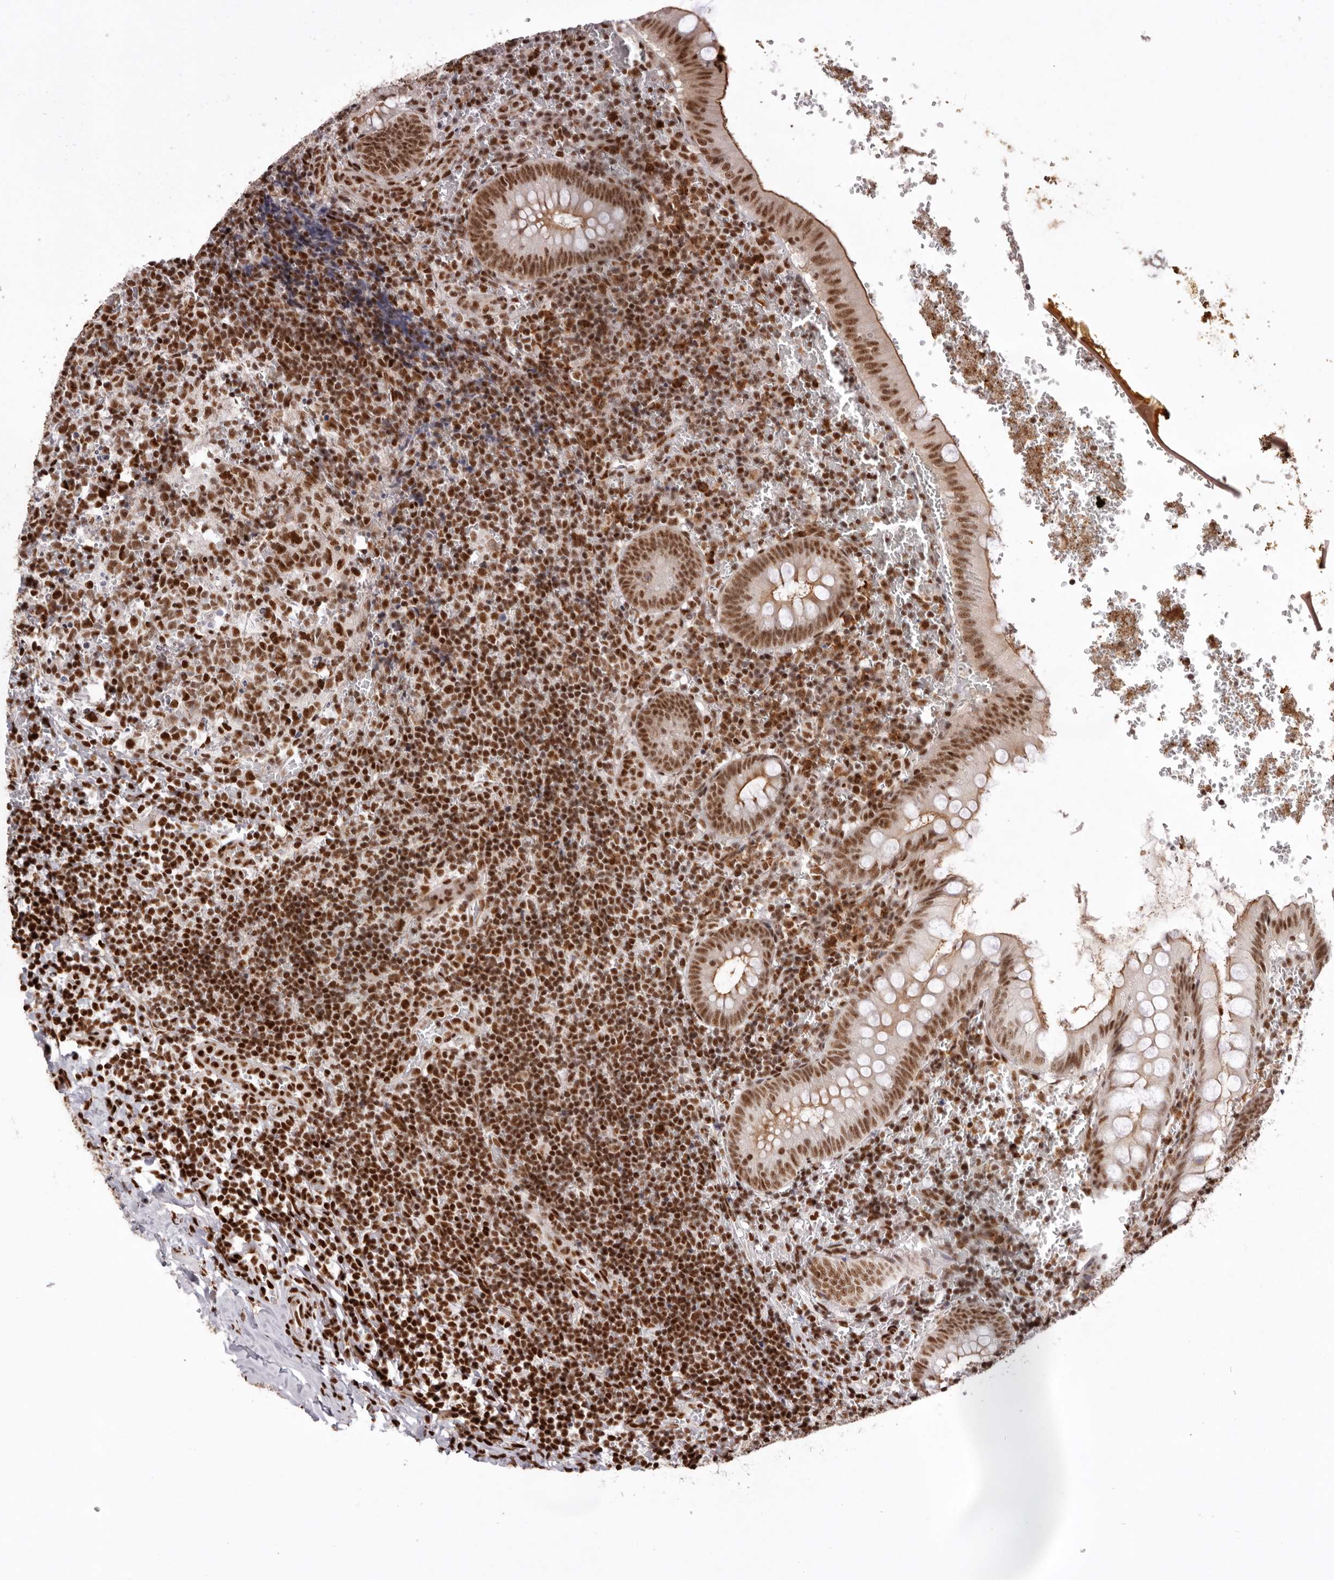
{"staining": {"intensity": "moderate", "quantity": ">75%", "location": "nuclear"}, "tissue": "appendix", "cell_type": "Glandular cells", "image_type": "normal", "snomed": [{"axis": "morphology", "description": "Normal tissue, NOS"}, {"axis": "topography", "description": "Appendix"}], "caption": "IHC micrograph of benign human appendix stained for a protein (brown), which displays medium levels of moderate nuclear positivity in about >75% of glandular cells.", "gene": "CHTOP", "patient": {"sex": "male", "age": 8}}